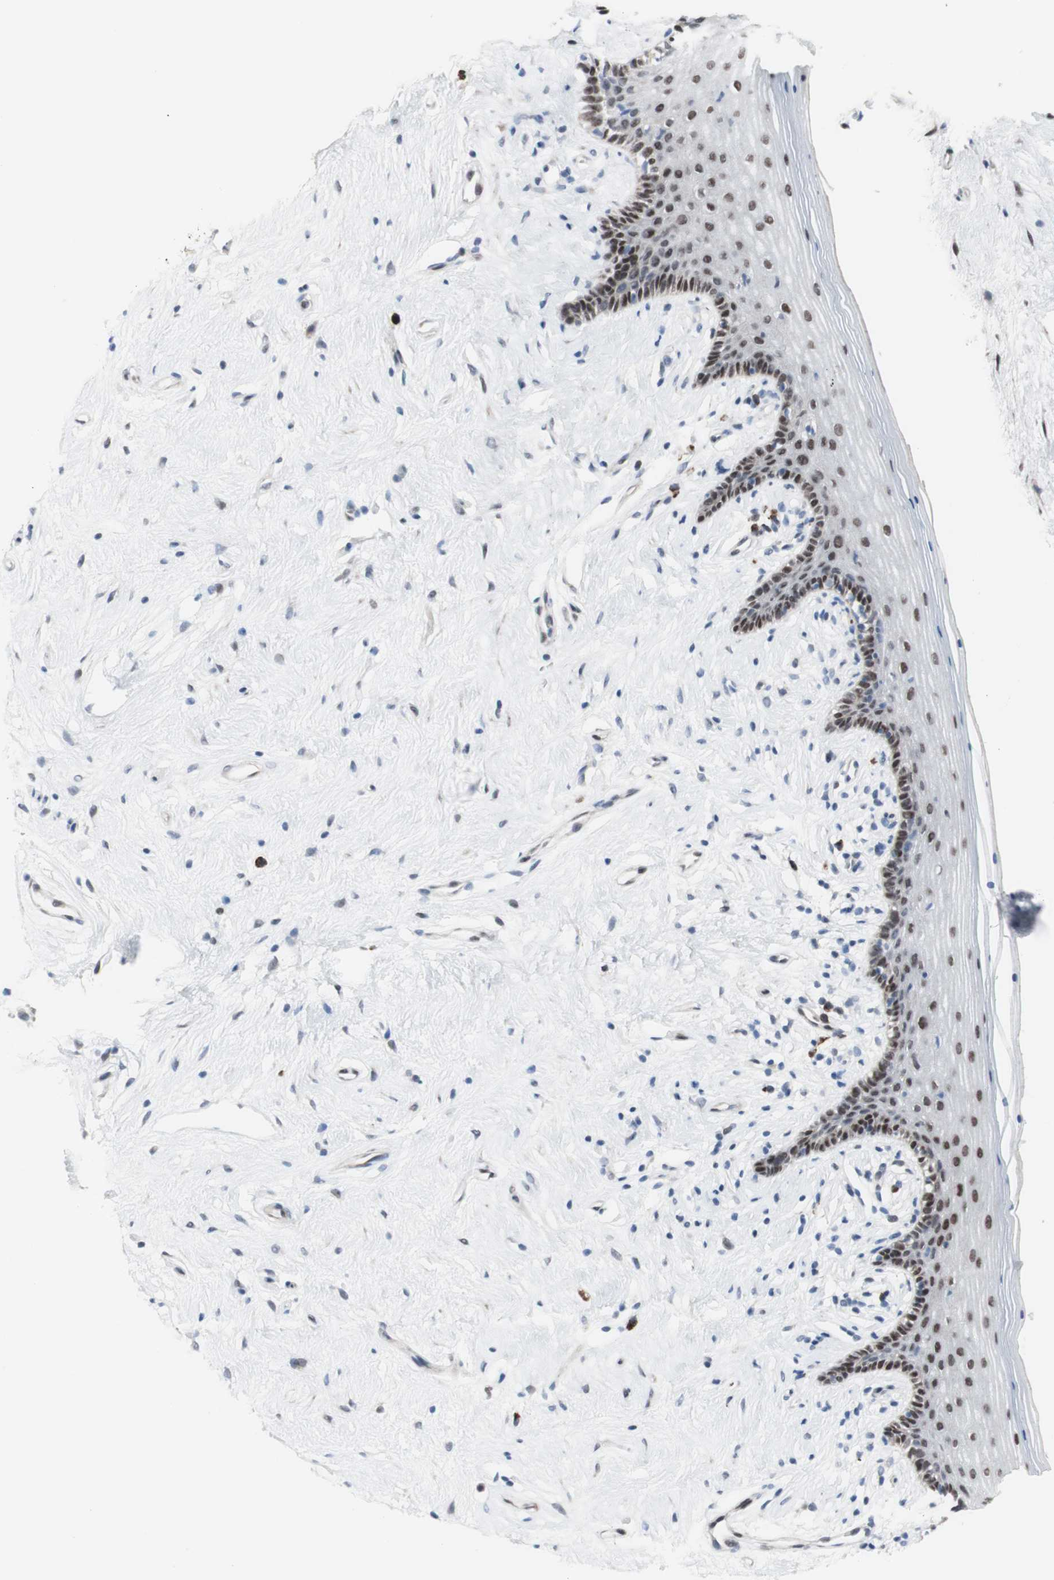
{"staining": {"intensity": "moderate", "quantity": ">75%", "location": "nuclear"}, "tissue": "vagina", "cell_type": "Squamous epithelial cells", "image_type": "normal", "snomed": [{"axis": "morphology", "description": "Normal tissue, NOS"}, {"axis": "topography", "description": "Vagina"}], "caption": "Protein staining of benign vagina demonstrates moderate nuclear staining in about >75% of squamous epithelial cells. The staining is performed using DAB brown chromogen to label protein expression. The nuclei are counter-stained blue using hematoxylin.", "gene": "PHTF2", "patient": {"sex": "female", "age": 44}}